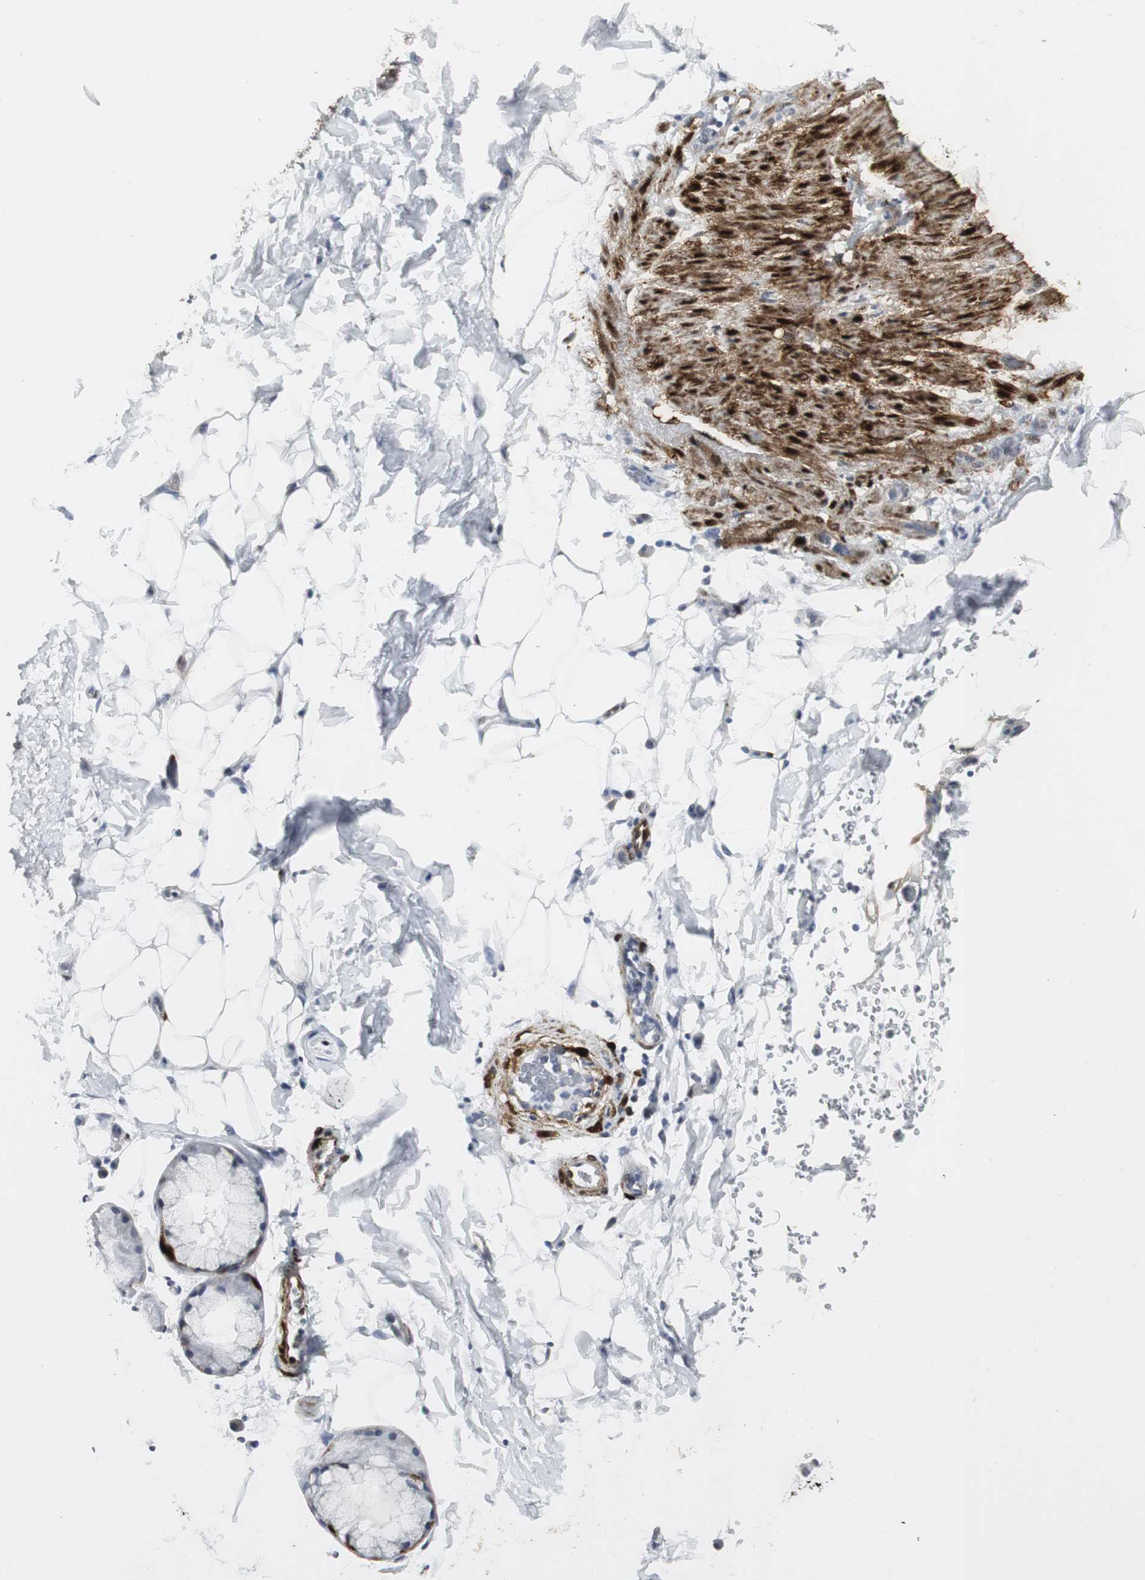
{"staining": {"intensity": "negative", "quantity": "none", "location": "none"}, "tissue": "adipose tissue", "cell_type": "Adipocytes", "image_type": "normal", "snomed": [{"axis": "morphology", "description": "Normal tissue, NOS"}, {"axis": "topography", "description": "Cartilage tissue"}, {"axis": "topography", "description": "Bronchus"}], "caption": "The photomicrograph shows no significant staining in adipocytes of adipose tissue.", "gene": "PPP1R14A", "patient": {"sex": "female", "age": 73}}